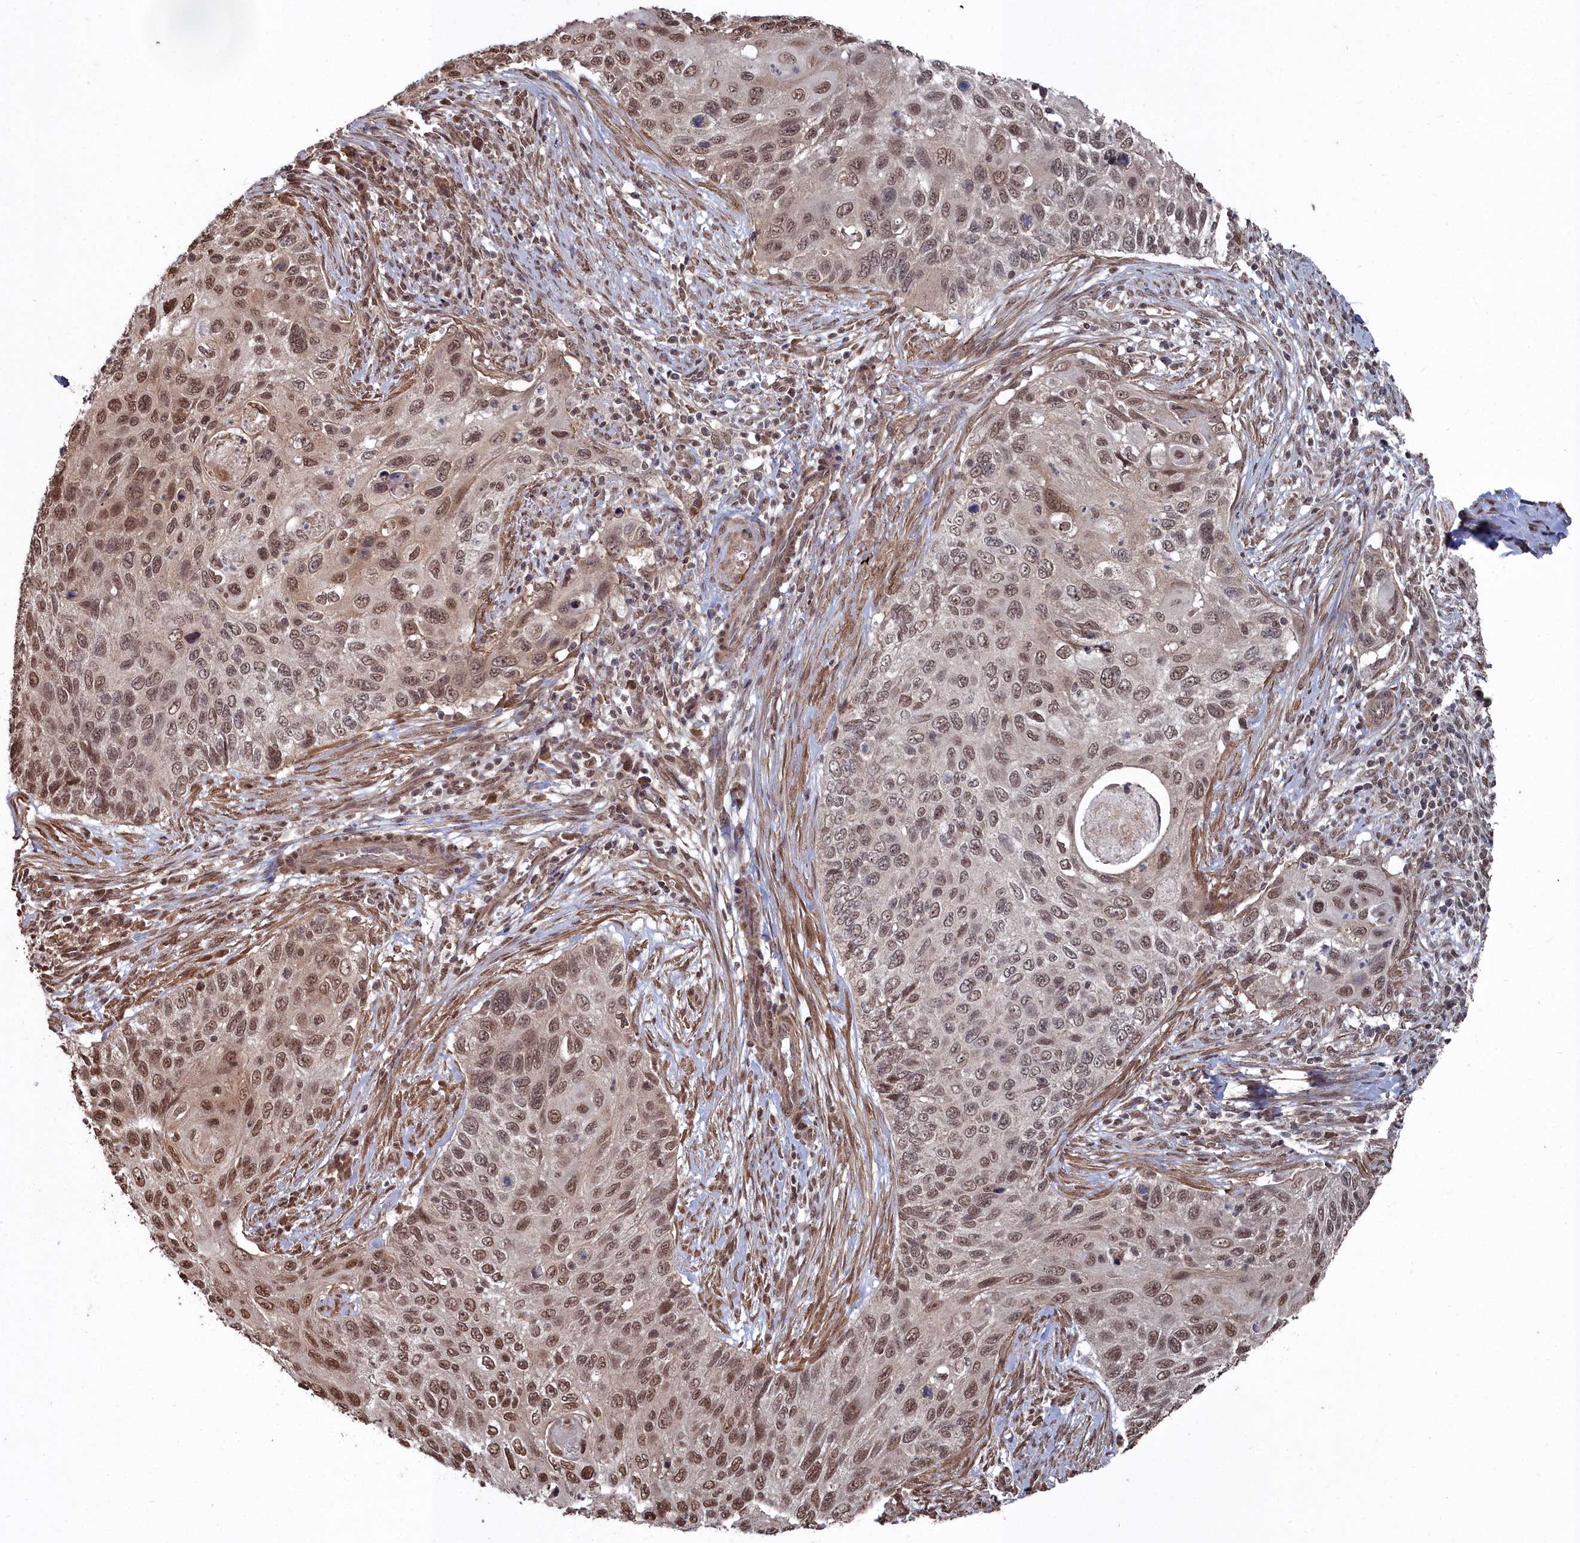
{"staining": {"intensity": "moderate", "quantity": ">75%", "location": "nuclear"}, "tissue": "cervical cancer", "cell_type": "Tumor cells", "image_type": "cancer", "snomed": [{"axis": "morphology", "description": "Squamous cell carcinoma, NOS"}, {"axis": "topography", "description": "Cervix"}], "caption": "A brown stain shows moderate nuclear expression of a protein in human cervical cancer tumor cells. (DAB (3,3'-diaminobenzidine) = brown stain, brightfield microscopy at high magnification).", "gene": "CCNP", "patient": {"sex": "female", "age": 70}}